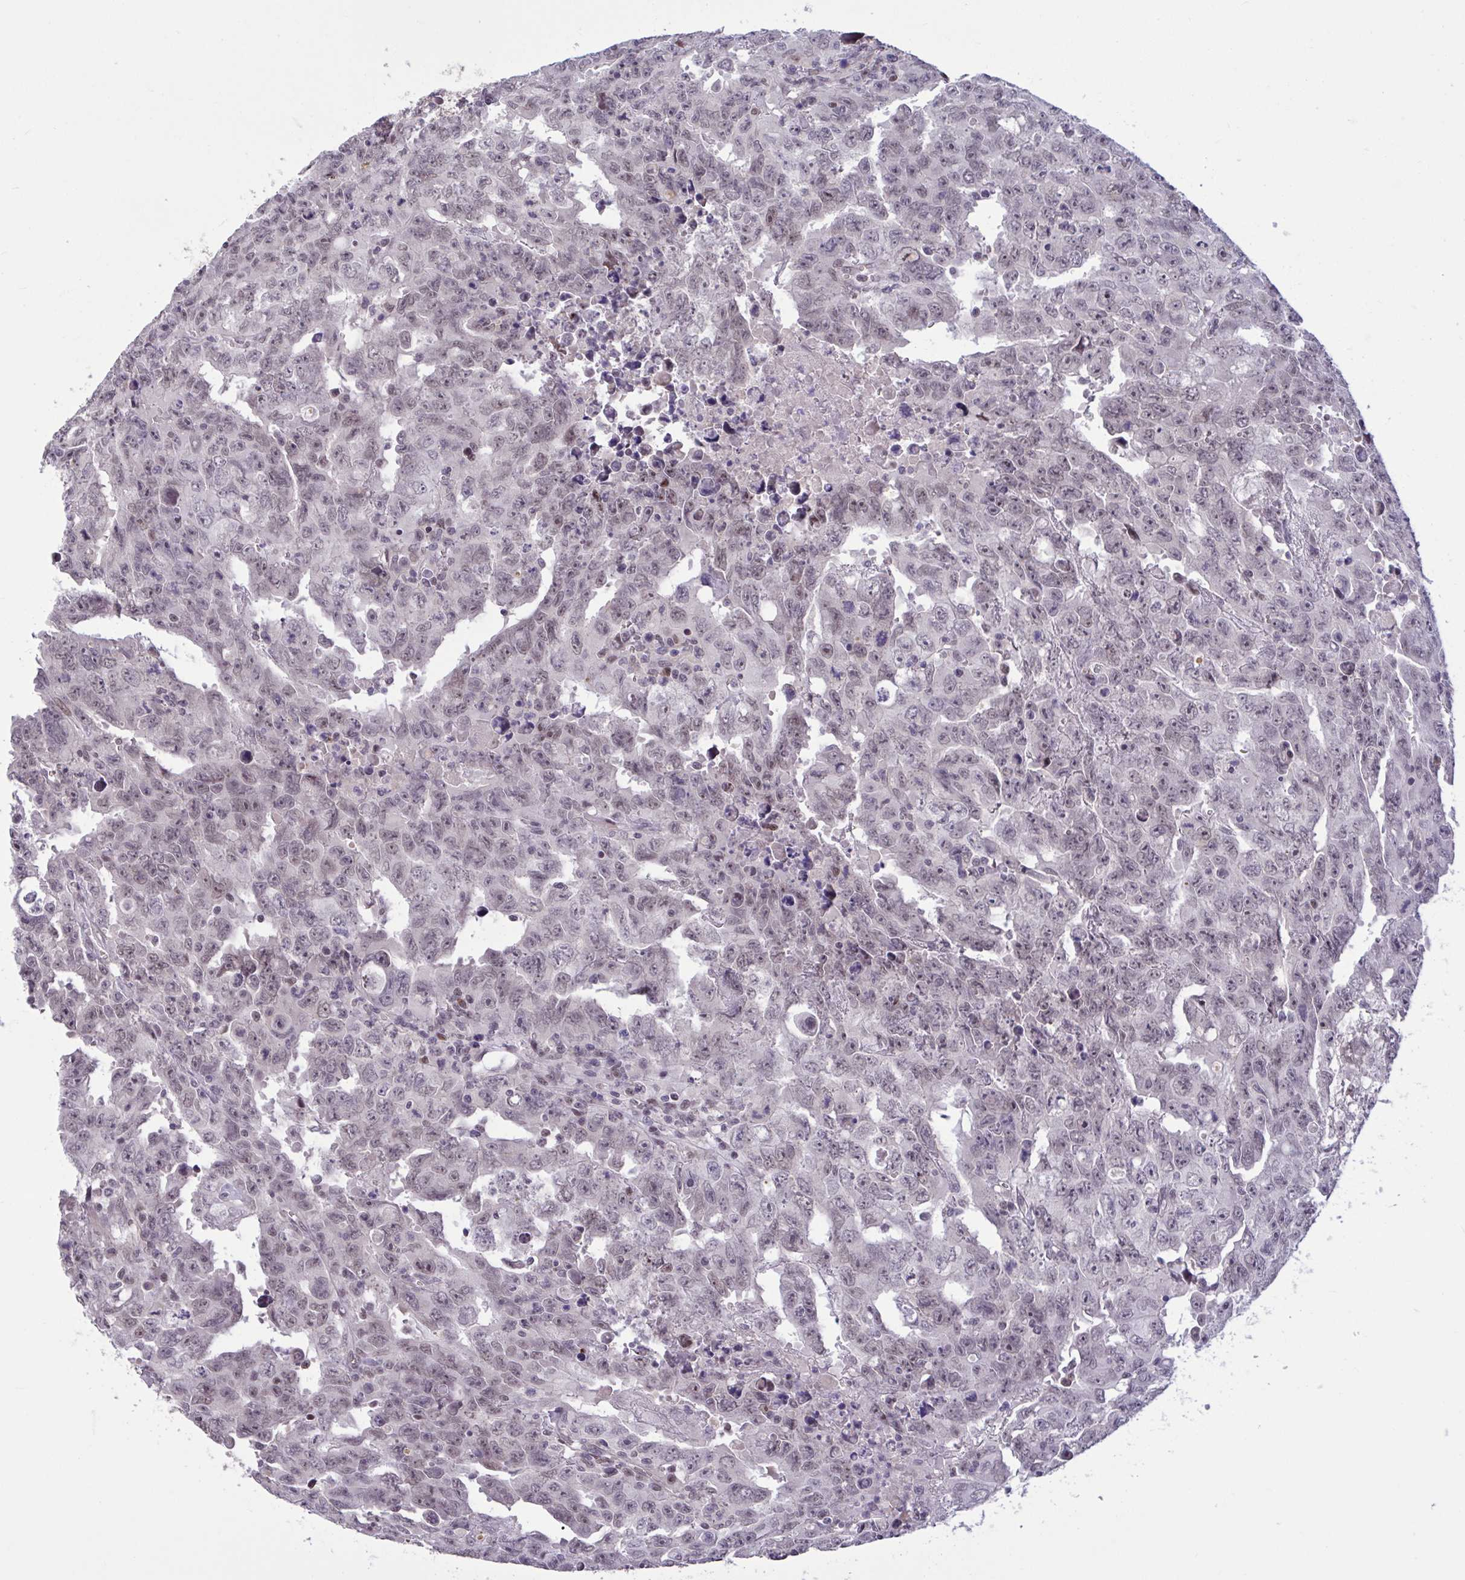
{"staining": {"intensity": "weak", "quantity": "<25%", "location": "nuclear"}, "tissue": "testis cancer", "cell_type": "Tumor cells", "image_type": "cancer", "snomed": [{"axis": "morphology", "description": "Carcinoma, Embryonal, NOS"}, {"axis": "topography", "description": "Testis"}], "caption": "The IHC micrograph has no significant expression in tumor cells of testis cancer (embryonal carcinoma) tissue.", "gene": "ZNF414", "patient": {"sex": "male", "age": 24}}